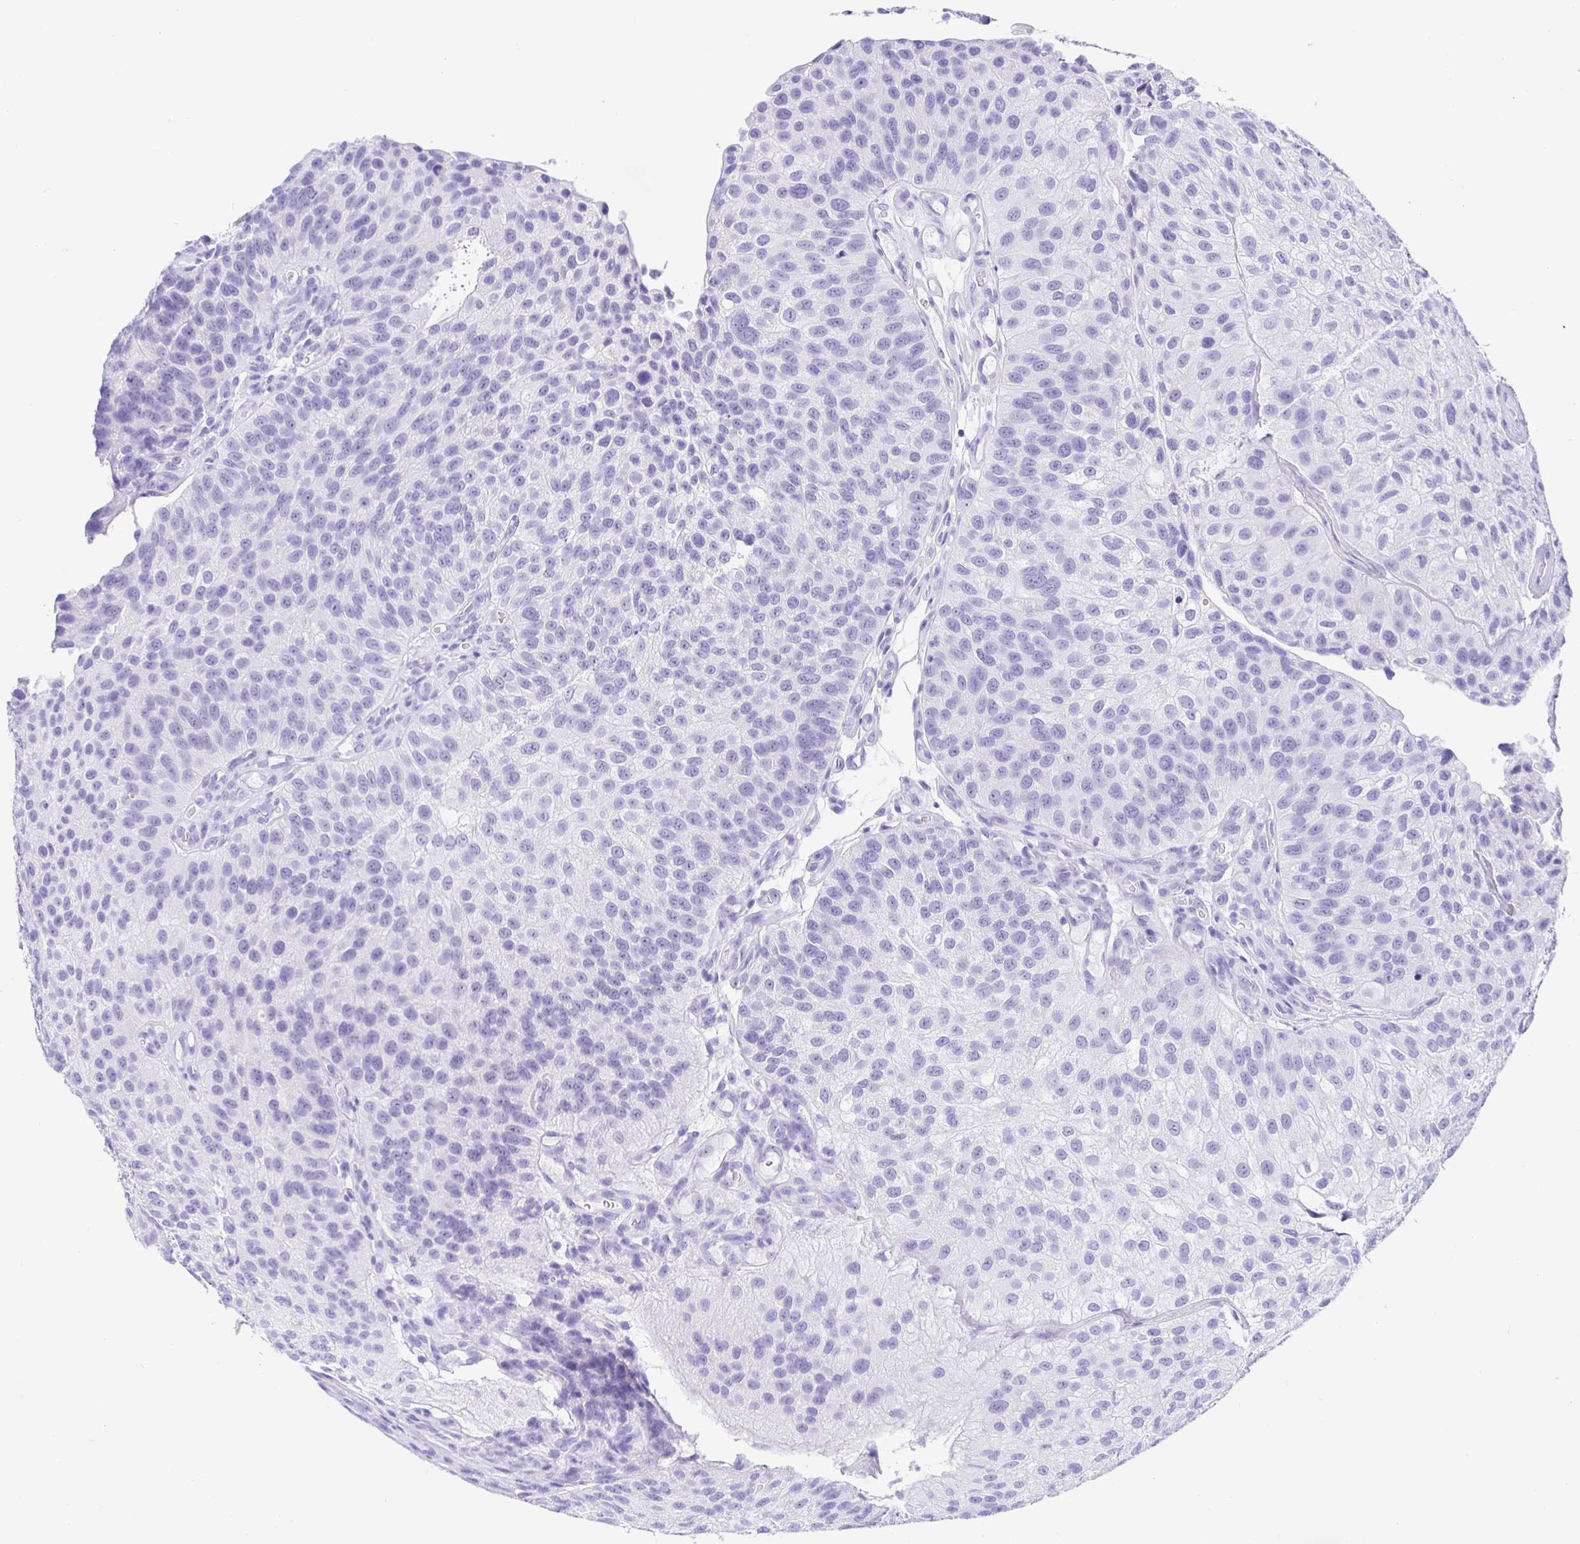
{"staining": {"intensity": "negative", "quantity": "none", "location": "none"}, "tissue": "urothelial cancer", "cell_type": "Tumor cells", "image_type": "cancer", "snomed": [{"axis": "morphology", "description": "Urothelial carcinoma, NOS"}, {"axis": "topography", "description": "Urinary bladder"}], "caption": "Urothelial cancer was stained to show a protein in brown. There is no significant positivity in tumor cells.", "gene": "PRAMEF19", "patient": {"sex": "male", "age": 87}}